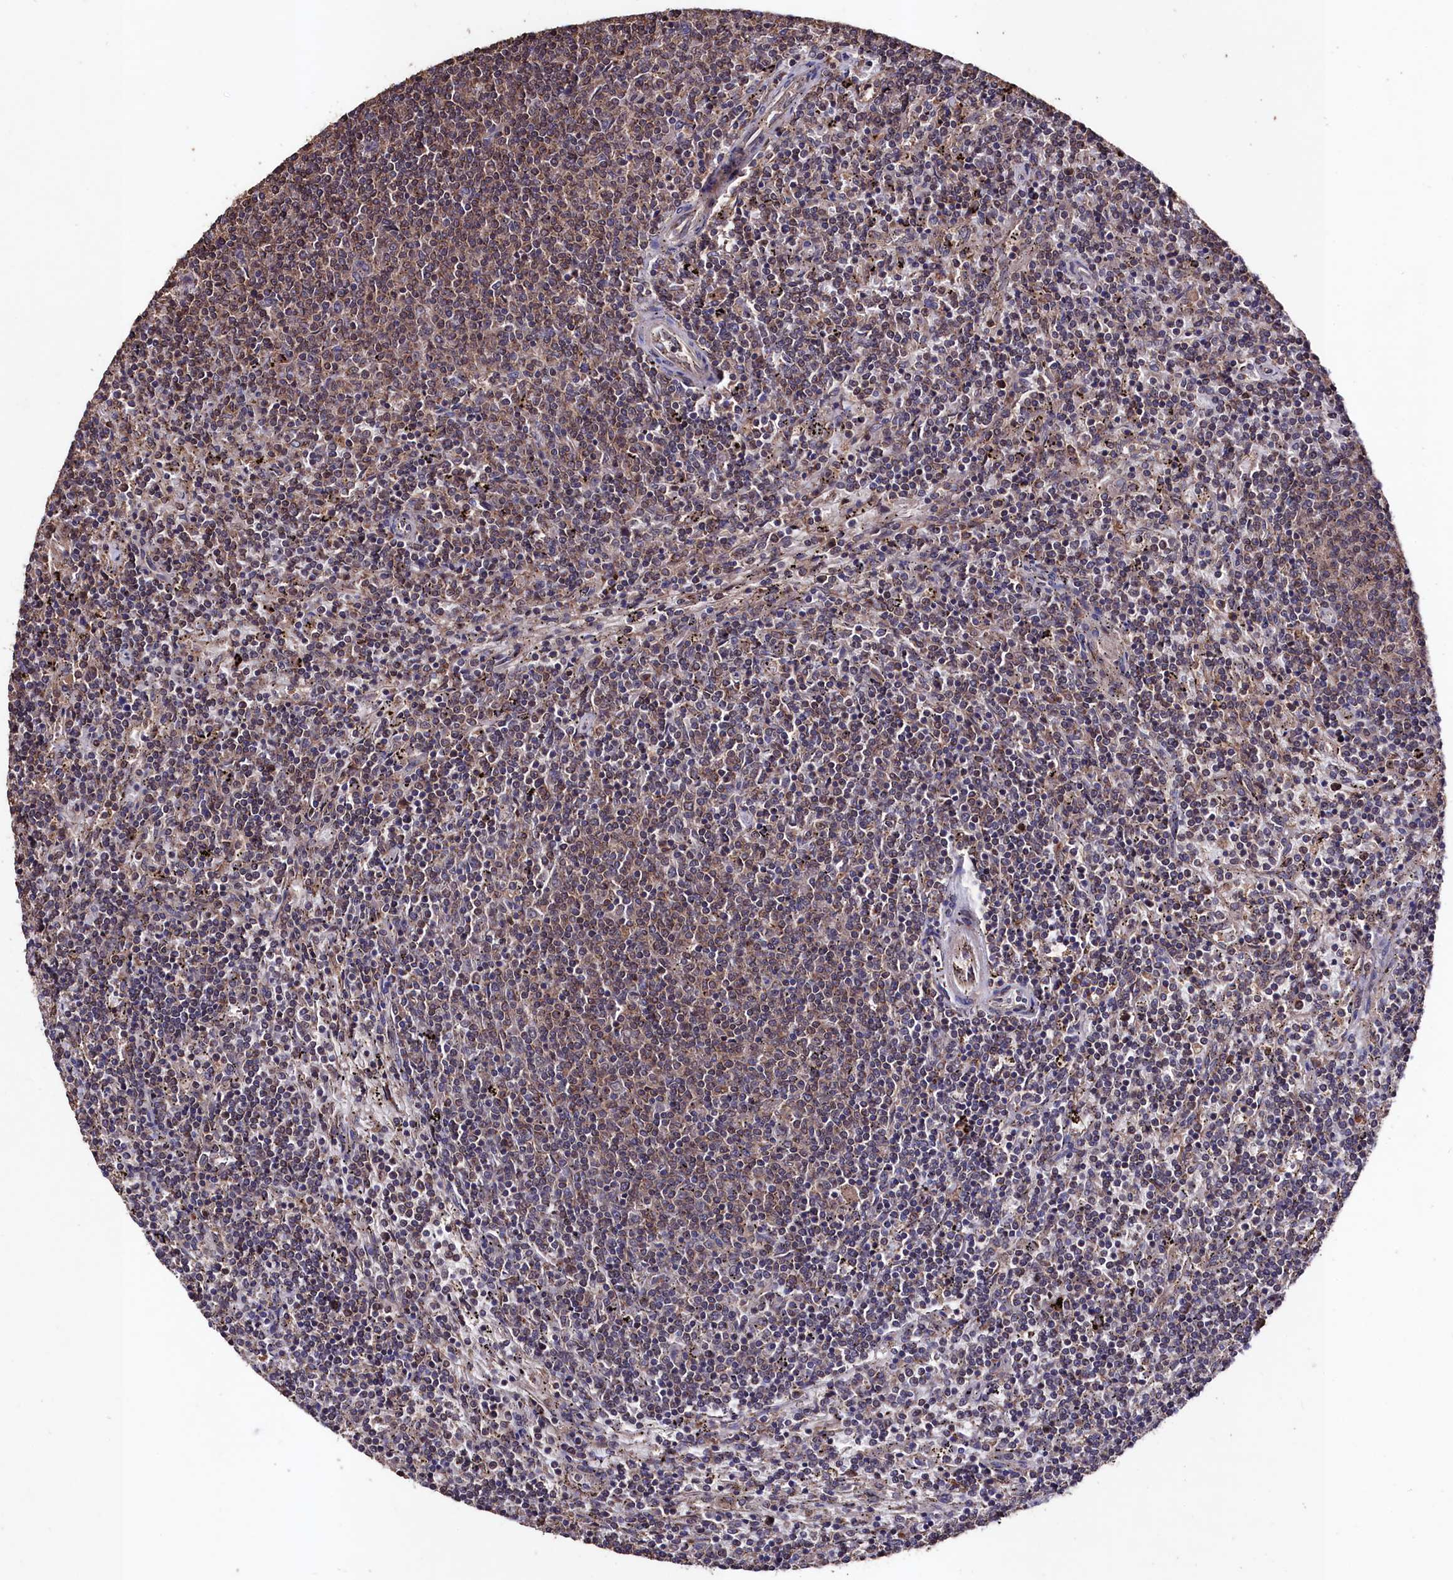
{"staining": {"intensity": "weak", "quantity": "<25%", "location": "cytoplasmic/membranous,nuclear"}, "tissue": "lymphoma", "cell_type": "Tumor cells", "image_type": "cancer", "snomed": [{"axis": "morphology", "description": "Malignant lymphoma, non-Hodgkin's type, Low grade"}, {"axis": "topography", "description": "Spleen"}], "caption": "Immunohistochemistry (IHC) micrograph of human lymphoma stained for a protein (brown), which demonstrates no staining in tumor cells.", "gene": "MYO1H", "patient": {"sex": "female", "age": 50}}